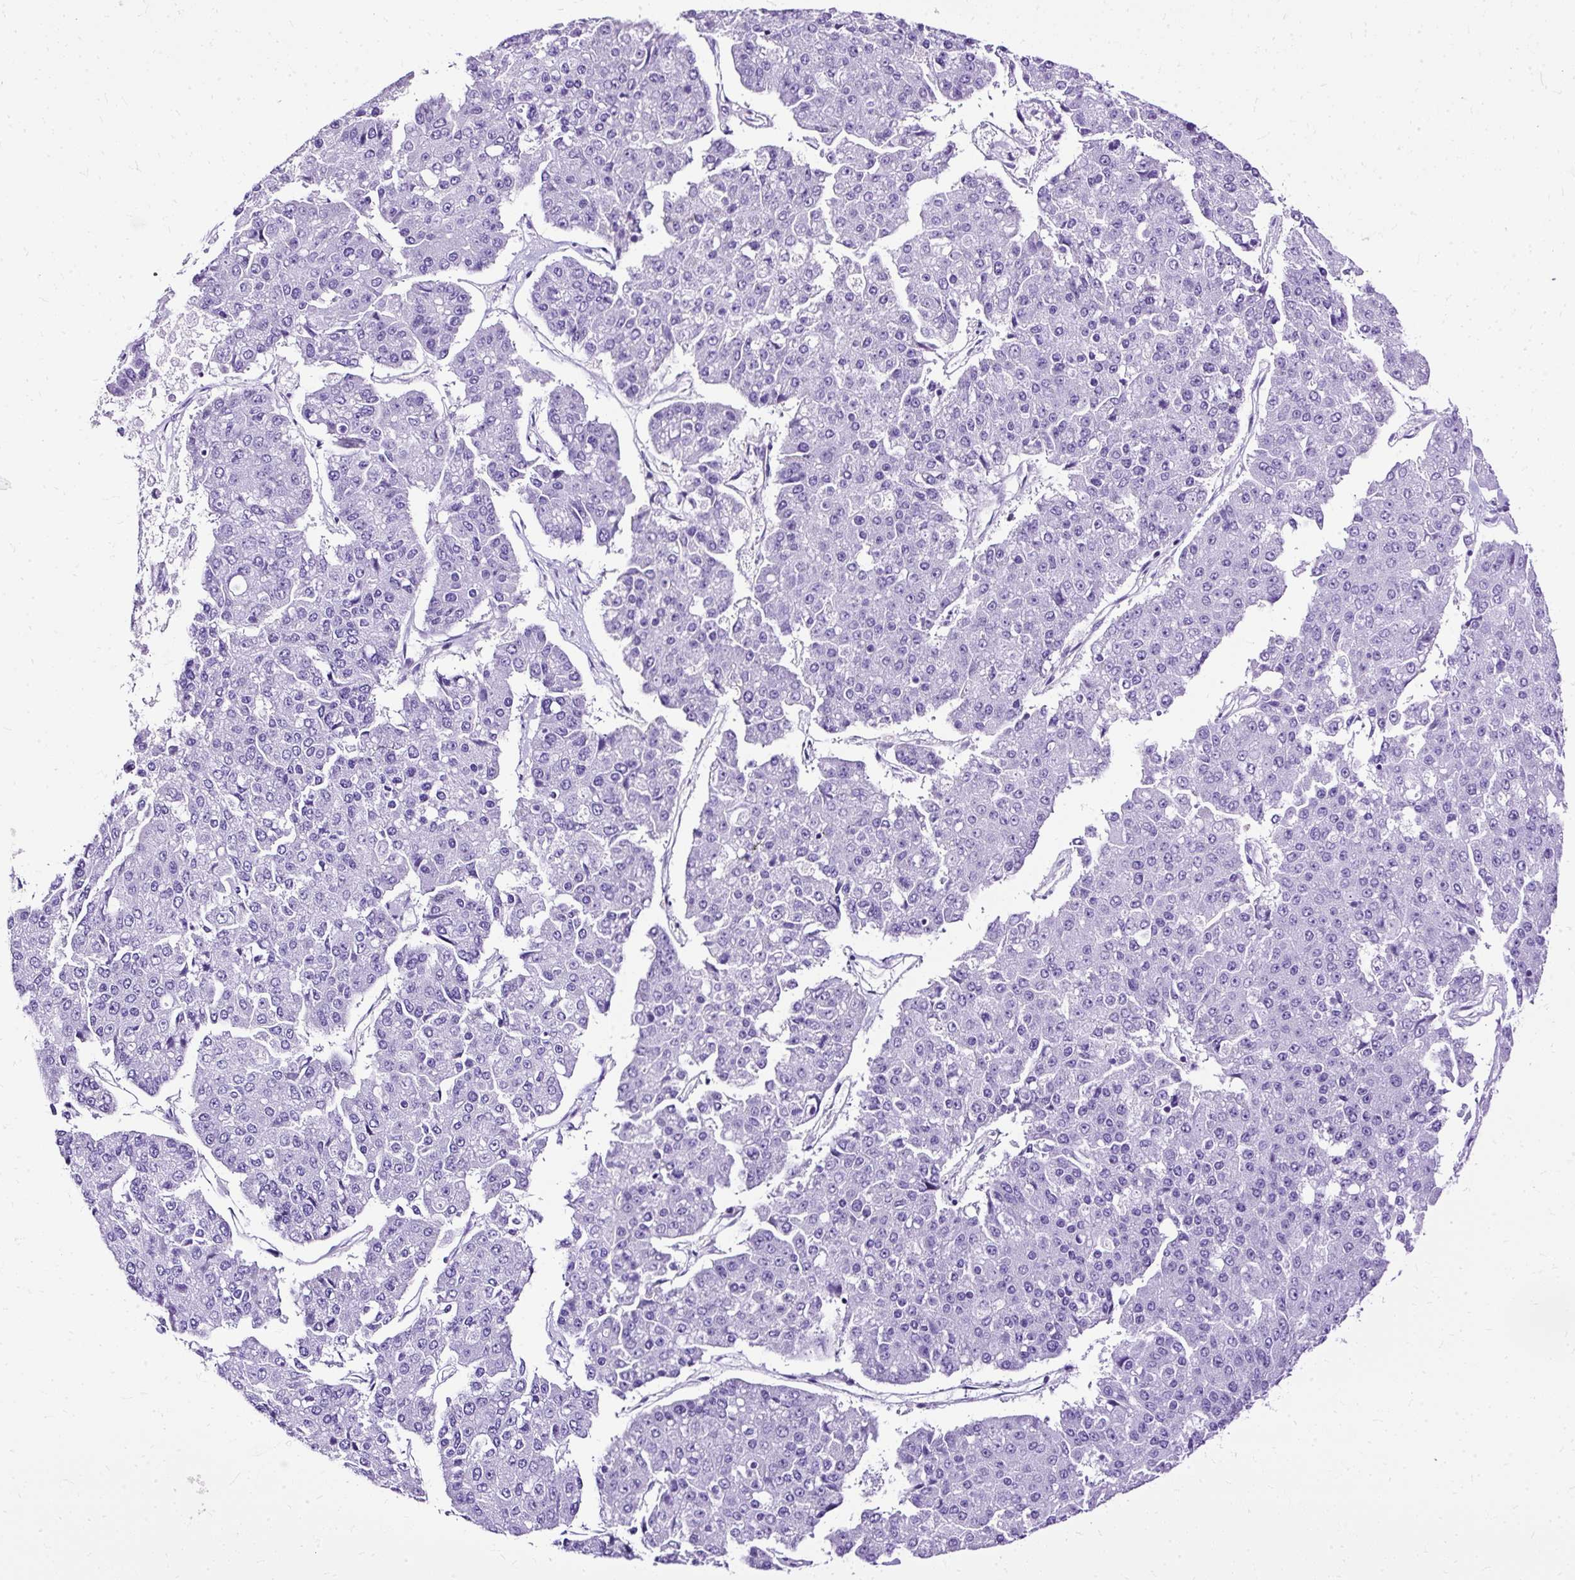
{"staining": {"intensity": "negative", "quantity": "none", "location": "none"}, "tissue": "pancreatic cancer", "cell_type": "Tumor cells", "image_type": "cancer", "snomed": [{"axis": "morphology", "description": "Adenocarcinoma, NOS"}, {"axis": "topography", "description": "Pancreas"}], "caption": "High power microscopy image of an IHC micrograph of pancreatic cancer, revealing no significant expression in tumor cells.", "gene": "SLC8A2", "patient": {"sex": "male", "age": 50}}